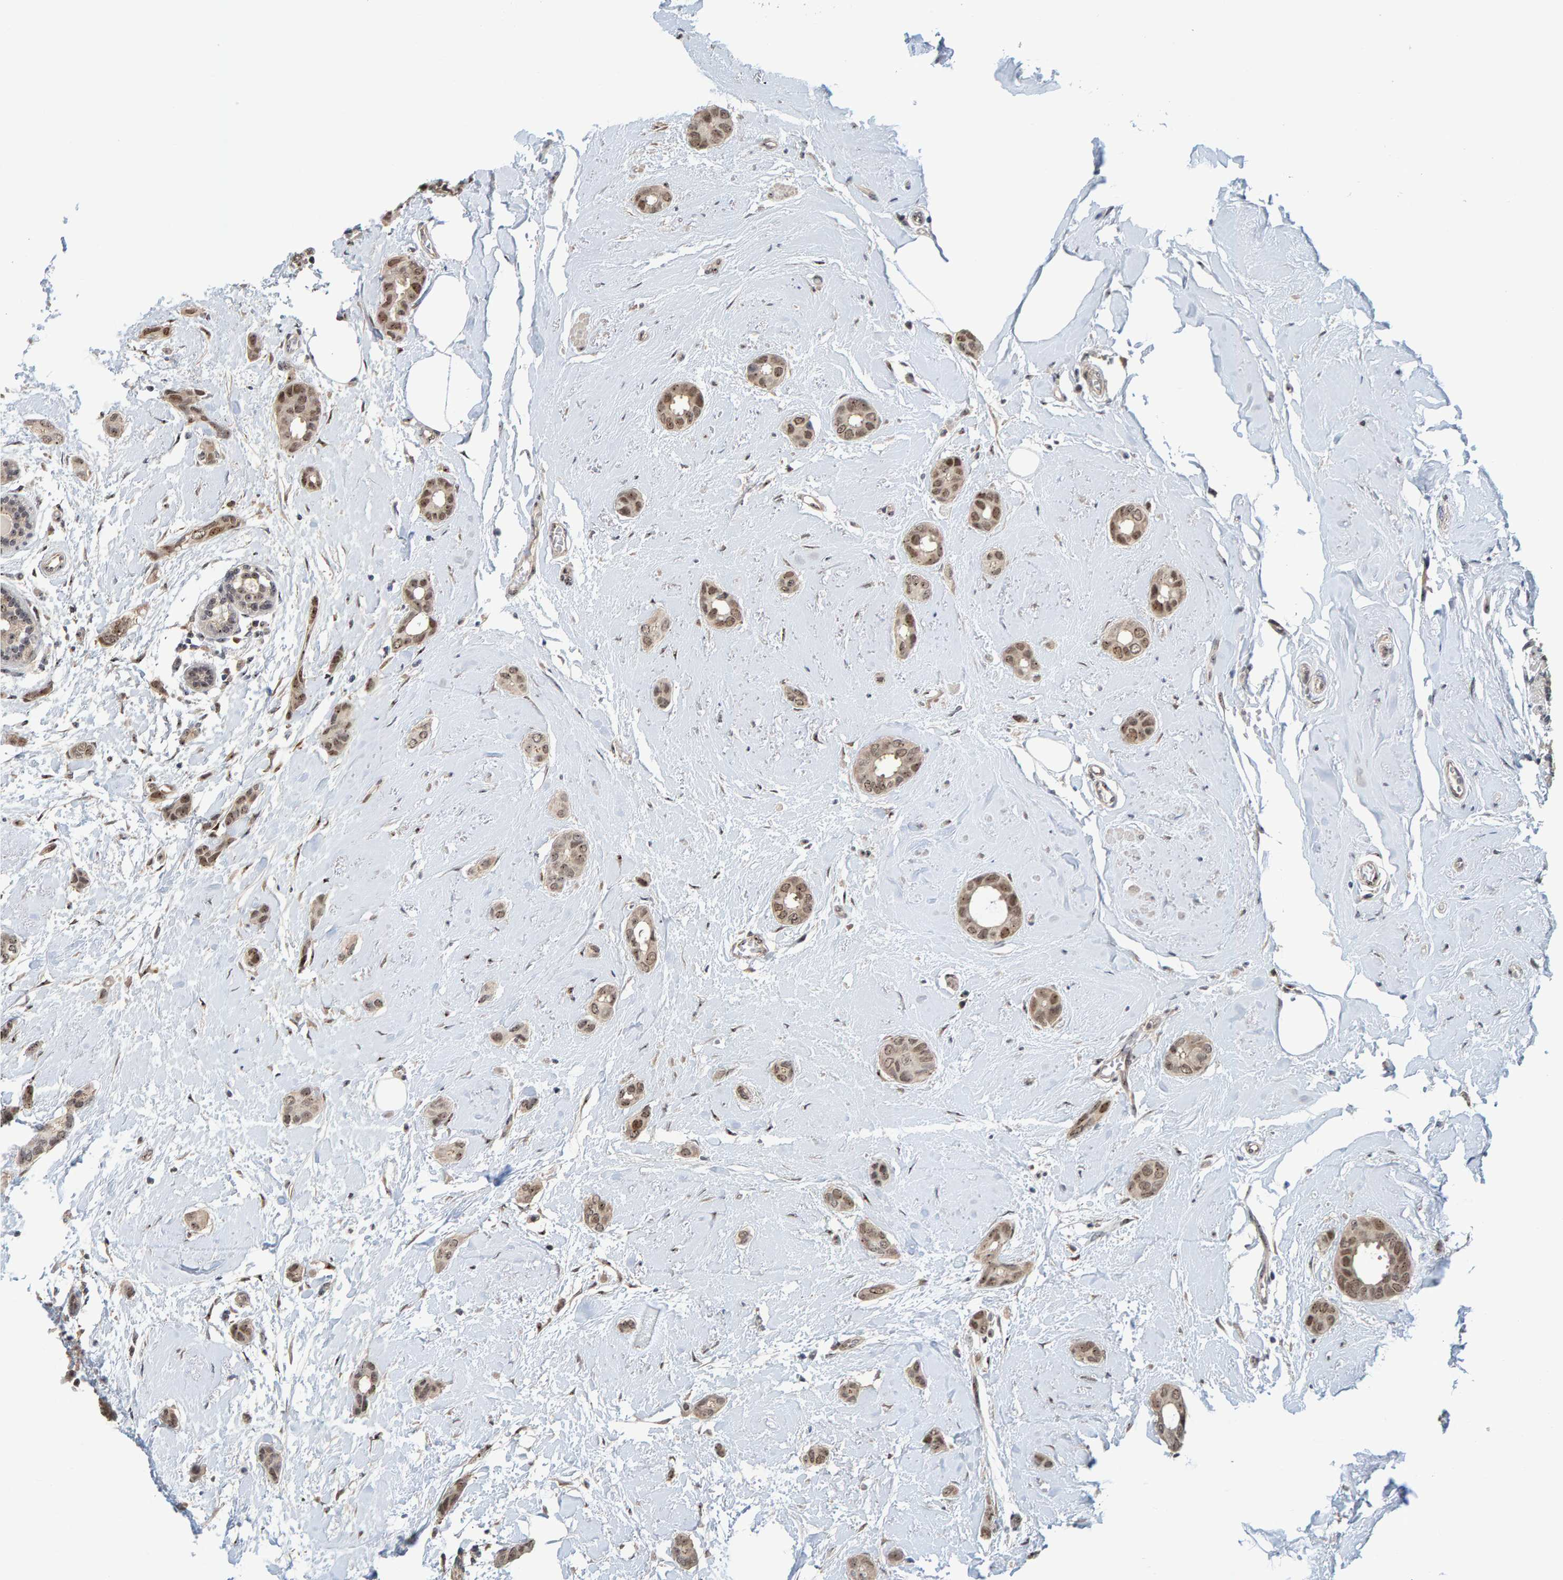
{"staining": {"intensity": "weak", "quantity": ">75%", "location": "nuclear"}, "tissue": "breast cancer", "cell_type": "Tumor cells", "image_type": "cancer", "snomed": [{"axis": "morphology", "description": "Duct carcinoma"}, {"axis": "topography", "description": "Breast"}], "caption": "This is an image of immunohistochemistry staining of infiltrating ductal carcinoma (breast), which shows weak expression in the nuclear of tumor cells.", "gene": "POLR1E", "patient": {"sex": "female", "age": 55}}